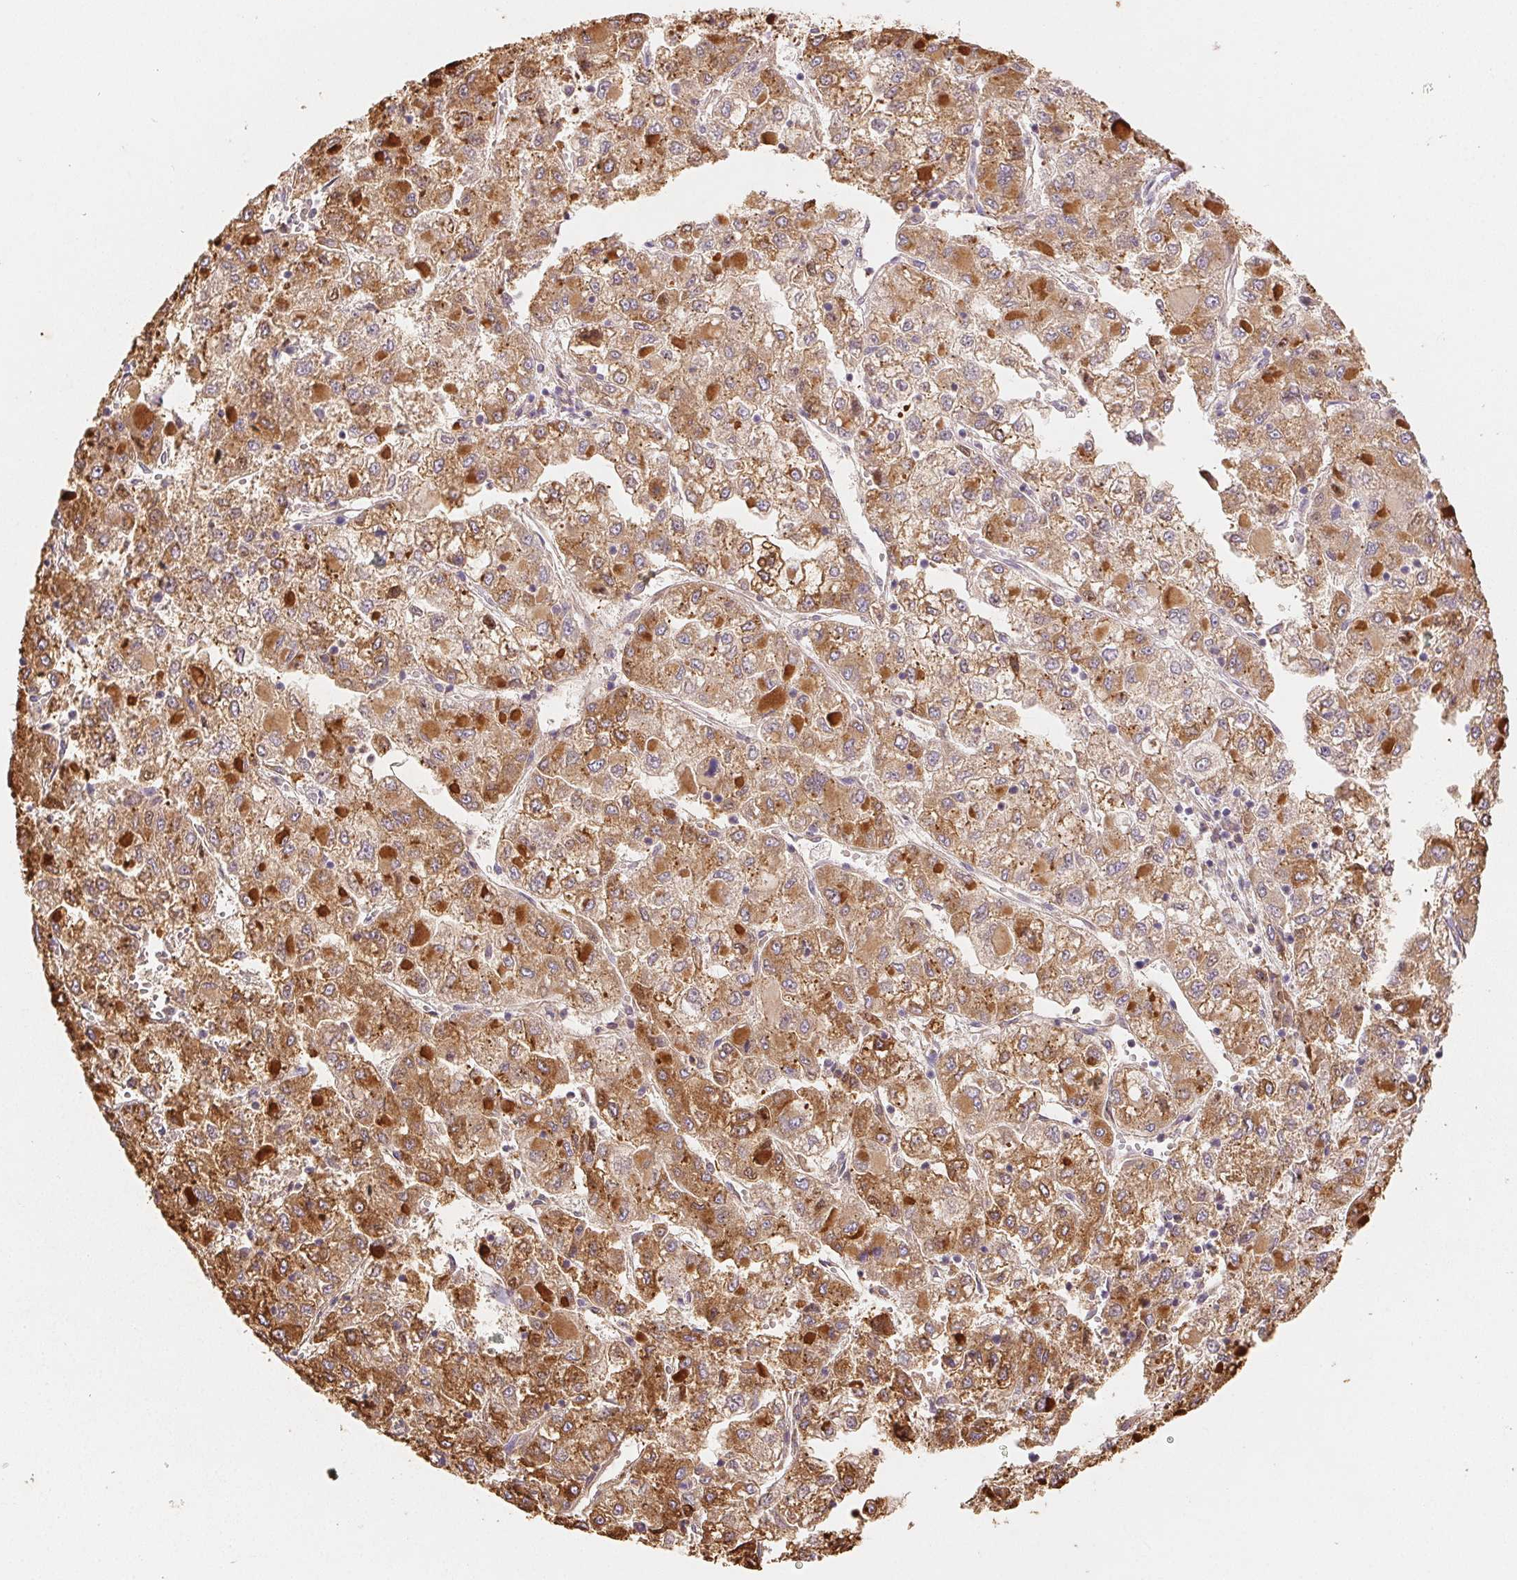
{"staining": {"intensity": "strong", "quantity": ">75%", "location": "cytoplasmic/membranous"}, "tissue": "liver cancer", "cell_type": "Tumor cells", "image_type": "cancer", "snomed": [{"axis": "morphology", "description": "Carcinoma, Hepatocellular, NOS"}, {"axis": "topography", "description": "Liver"}], "caption": "Strong cytoplasmic/membranous protein expression is identified in about >75% of tumor cells in liver hepatocellular carcinoma.", "gene": "ACVR1B", "patient": {"sex": "male", "age": 40}}